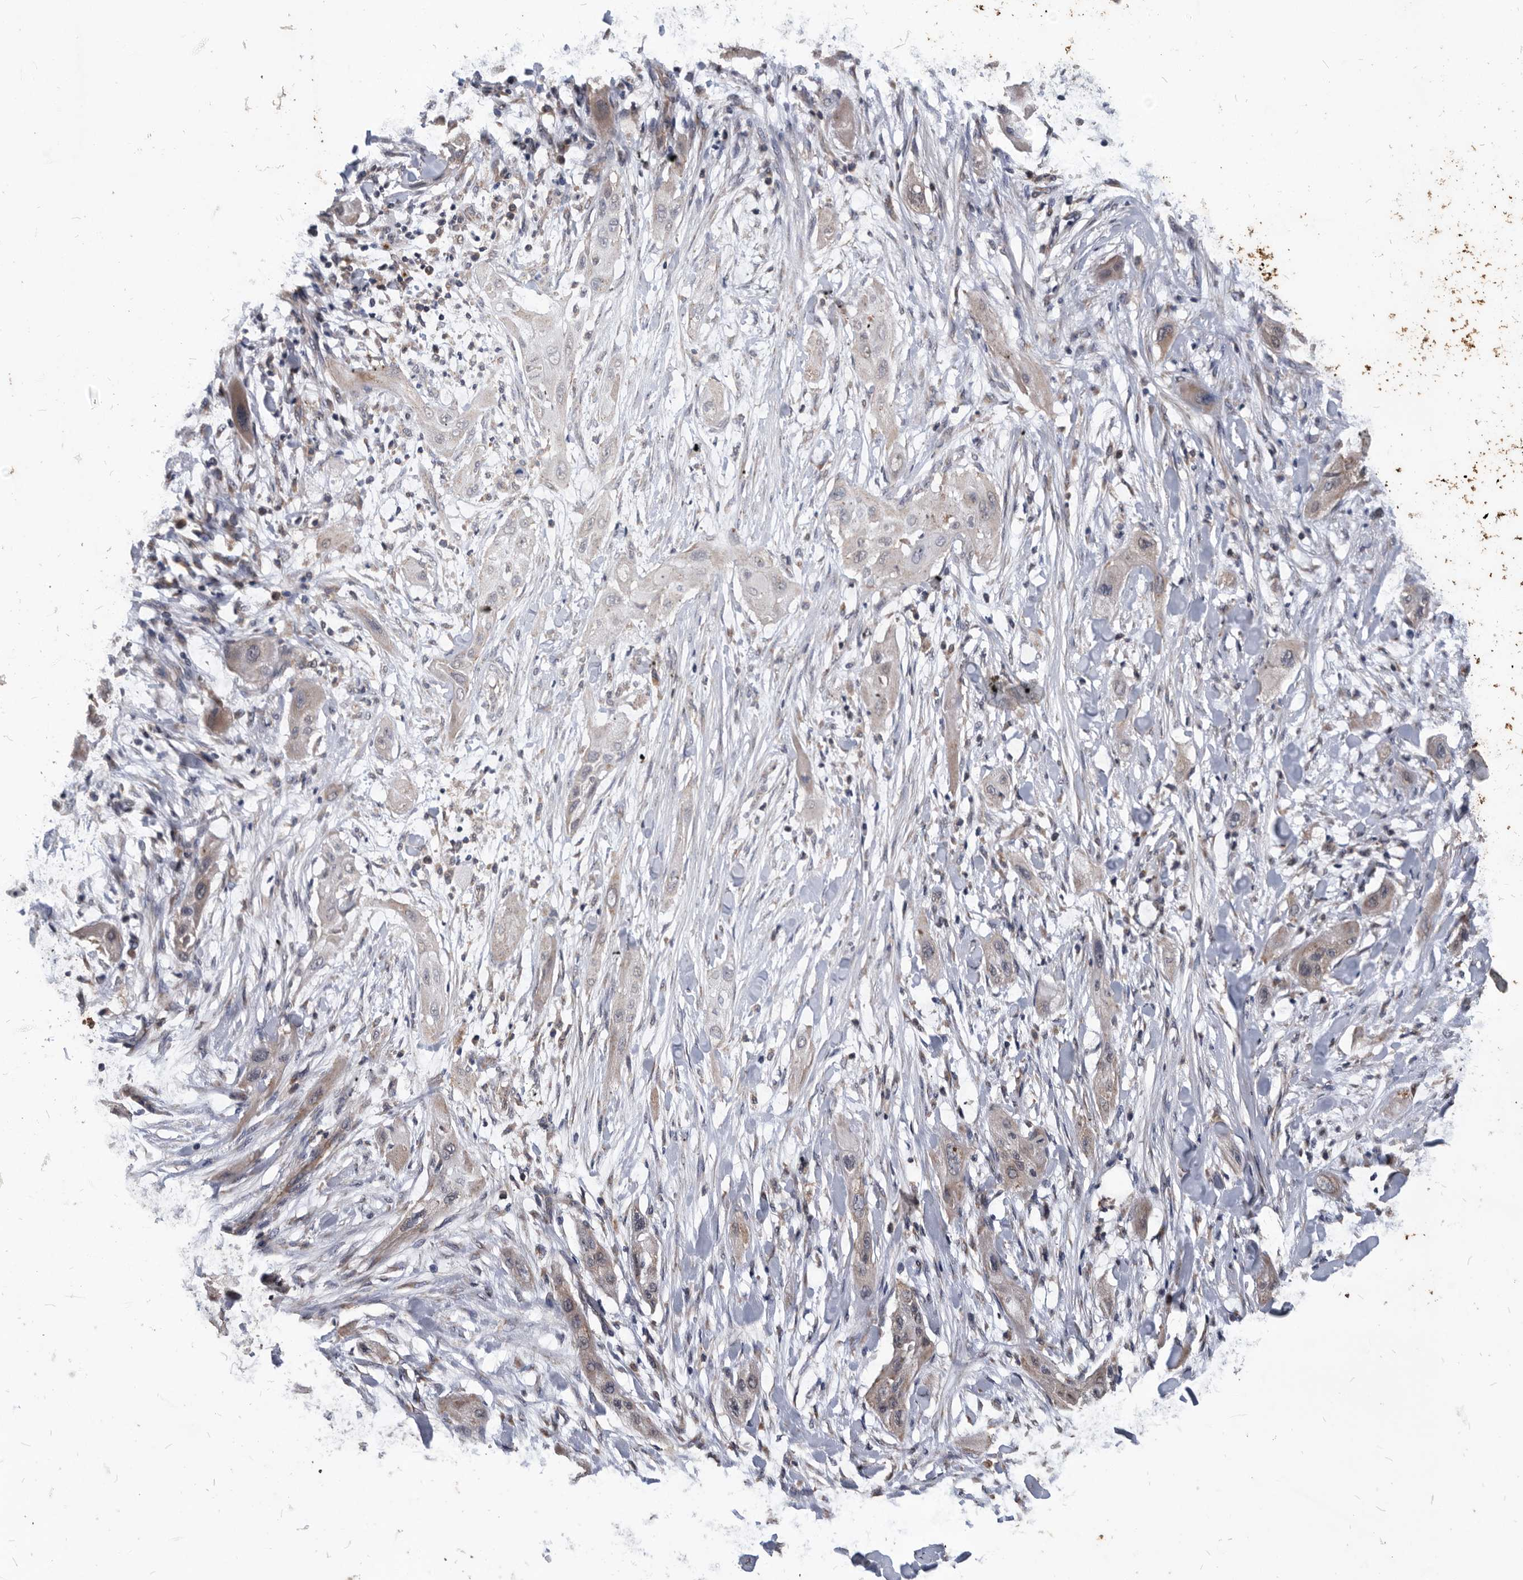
{"staining": {"intensity": "weak", "quantity": "<25%", "location": "cytoplasmic/membranous"}, "tissue": "lung cancer", "cell_type": "Tumor cells", "image_type": "cancer", "snomed": [{"axis": "morphology", "description": "Squamous cell carcinoma, NOS"}, {"axis": "topography", "description": "Lung"}], "caption": "This histopathology image is of lung cancer (squamous cell carcinoma) stained with immunohistochemistry to label a protein in brown with the nuclei are counter-stained blue. There is no positivity in tumor cells. (DAB (3,3'-diaminobenzidine) immunohistochemistry, high magnification).", "gene": "NRBP1", "patient": {"sex": "female", "age": 47}}